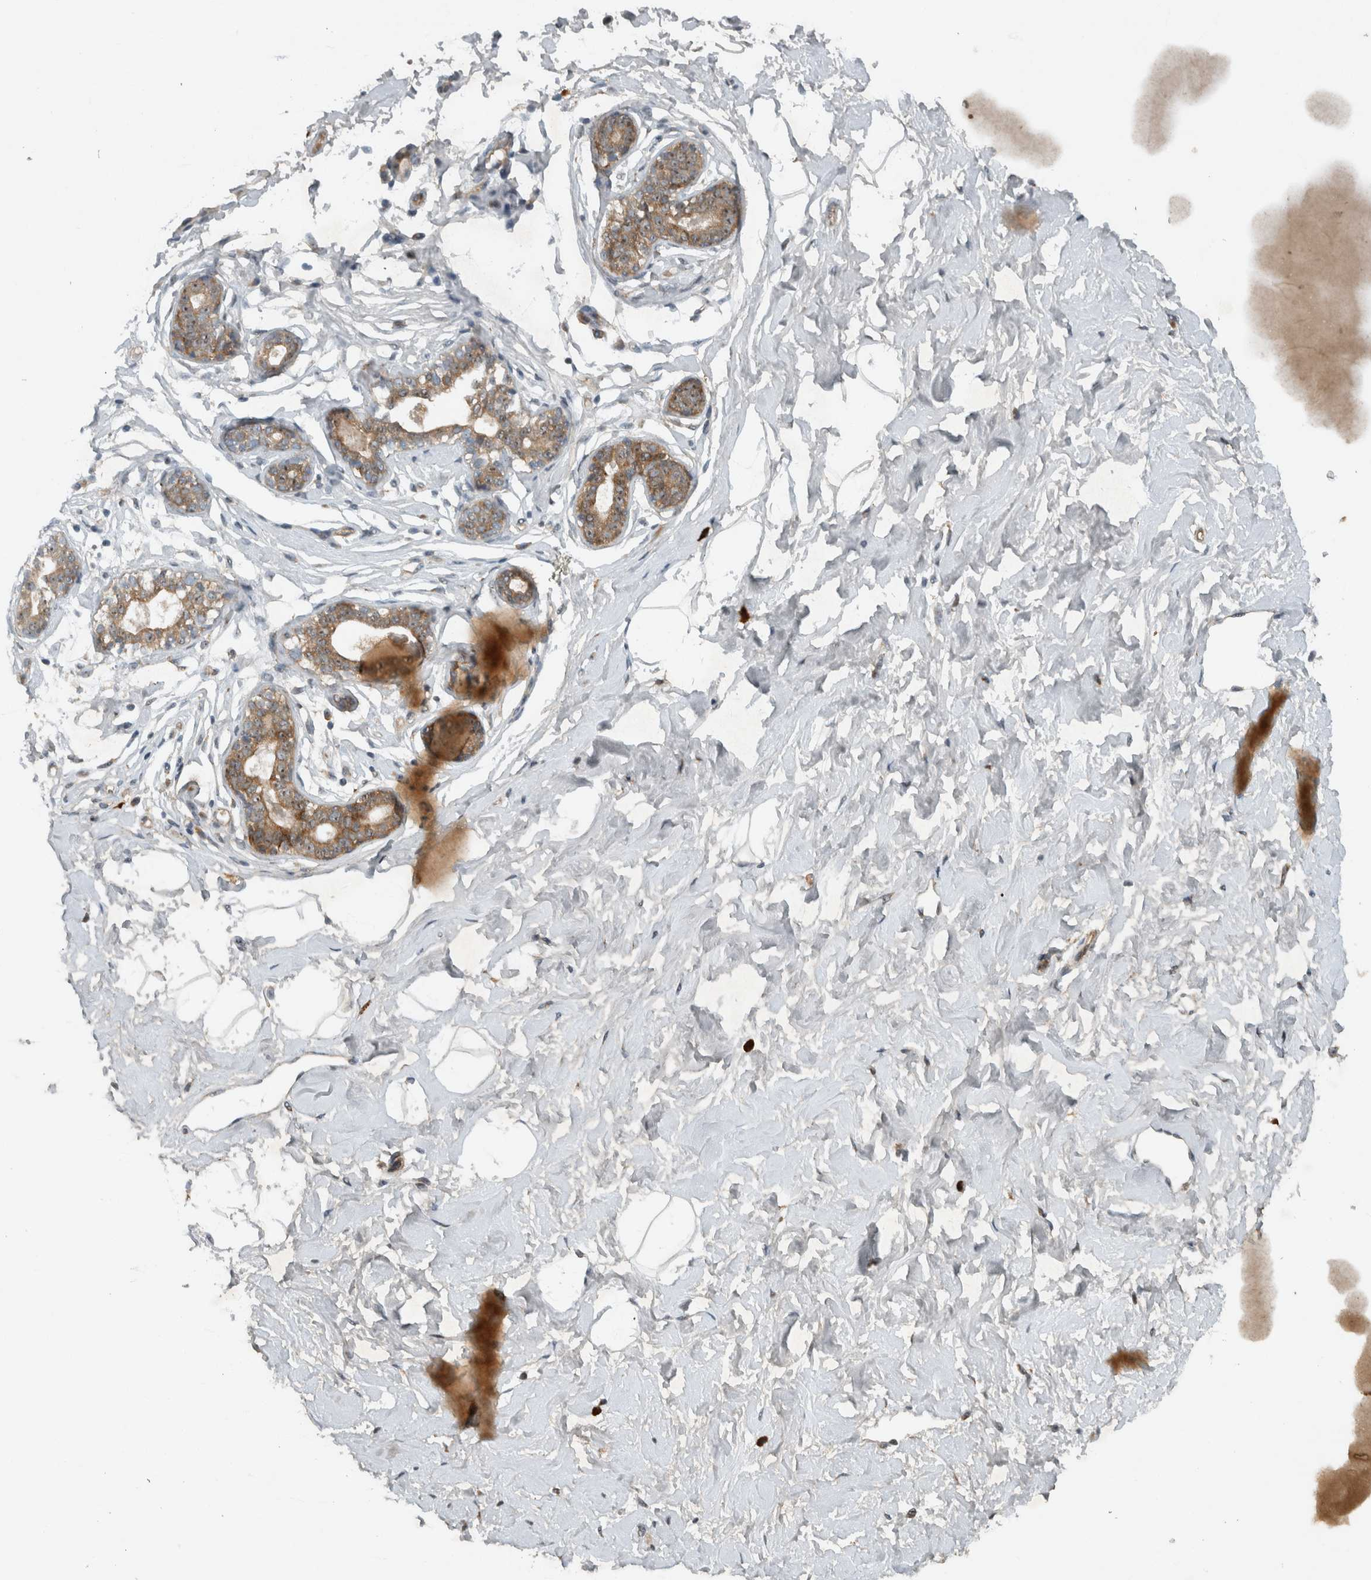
{"staining": {"intensity": "negative", "quantity": "none", "location": "none"}, "tissue": "breast", "cell_type": "Adipocytes", "image_type": "normal", "snomed": [{"axis": "morphology", "description": "Normal tissue, NOS"}, {"axis": "morphology", "description": "Adenoma, NOS"}, {"axis": "topography", "description": "Breast"}], "caption": "Immunohistochemistry (IHC) image of benign breast: breast stained with DAB (3,3'-diaminobenzidine) demonstrates no significant protein positivity in adipocytes. Brightfield microscopy of immunohistochemistry (IHC) stained with DAB (brown) and hematoxylin (blue), captured at high magnification.", "gene": "GPR137B", "patient": {"sex": "female", "age": 23}}